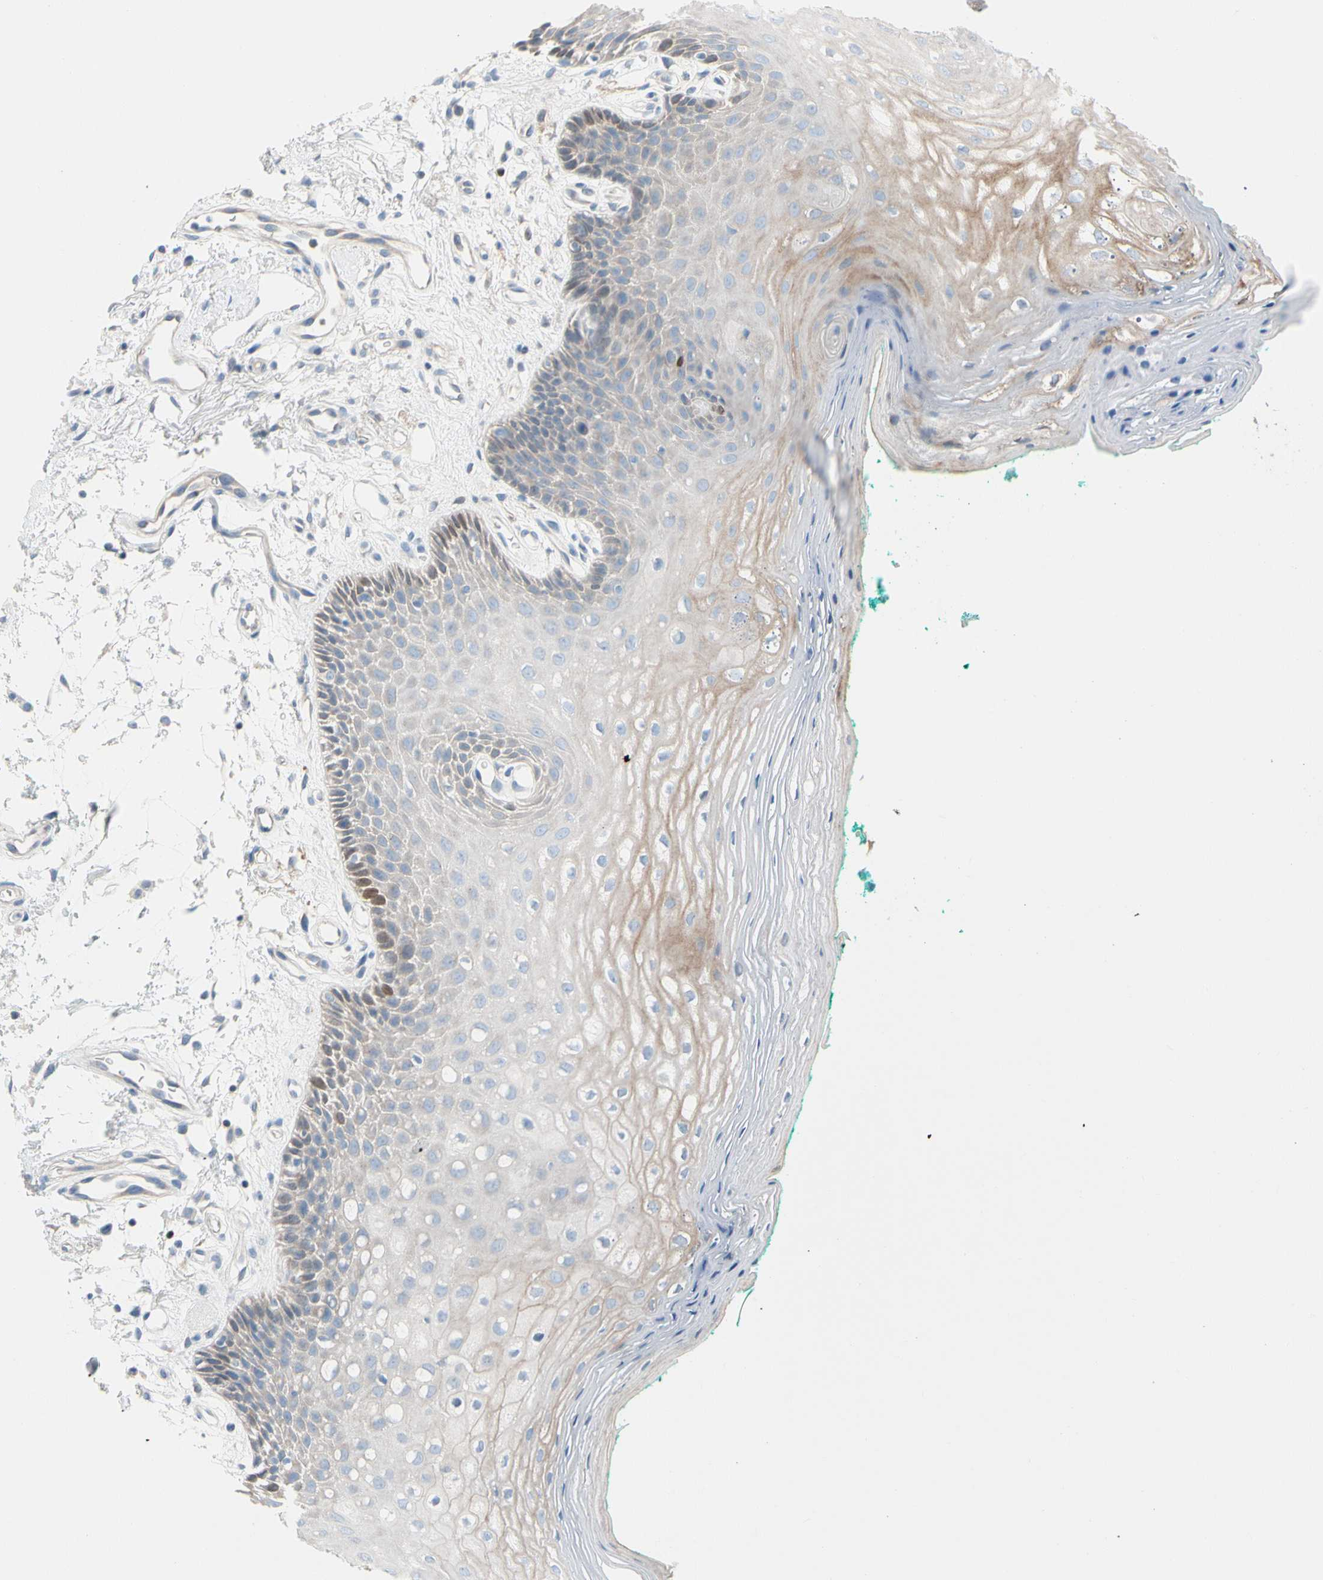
{"staining": {"intensity": "moderate", "quantity": "<25%", "location": "cytoplasmic/membranous"}, "tissue": "oral mucosa", "cell_type": "Squamous epithelial cells", "image_type": "normal", "snomed": [{"axis": "morphology", "description": "Normal tissue, NOS"}, {"axis": "topography", "description": "Skeletal muscle"}, {"axis": "topography", "description": "Oral tissue"}, {"axis": "topography", "description": "Peripheral nerve tissue"}], "caption": "Oral mucosa stained with DAB (3,3'-diaminobenzidine) IHC exhibits low levels of moderate cytoplasmic/membranous expression in approximately <25% of squamous epithelial cells.", "gene": "ZNF132", "patient": {"sex": "female", "age": 84}}